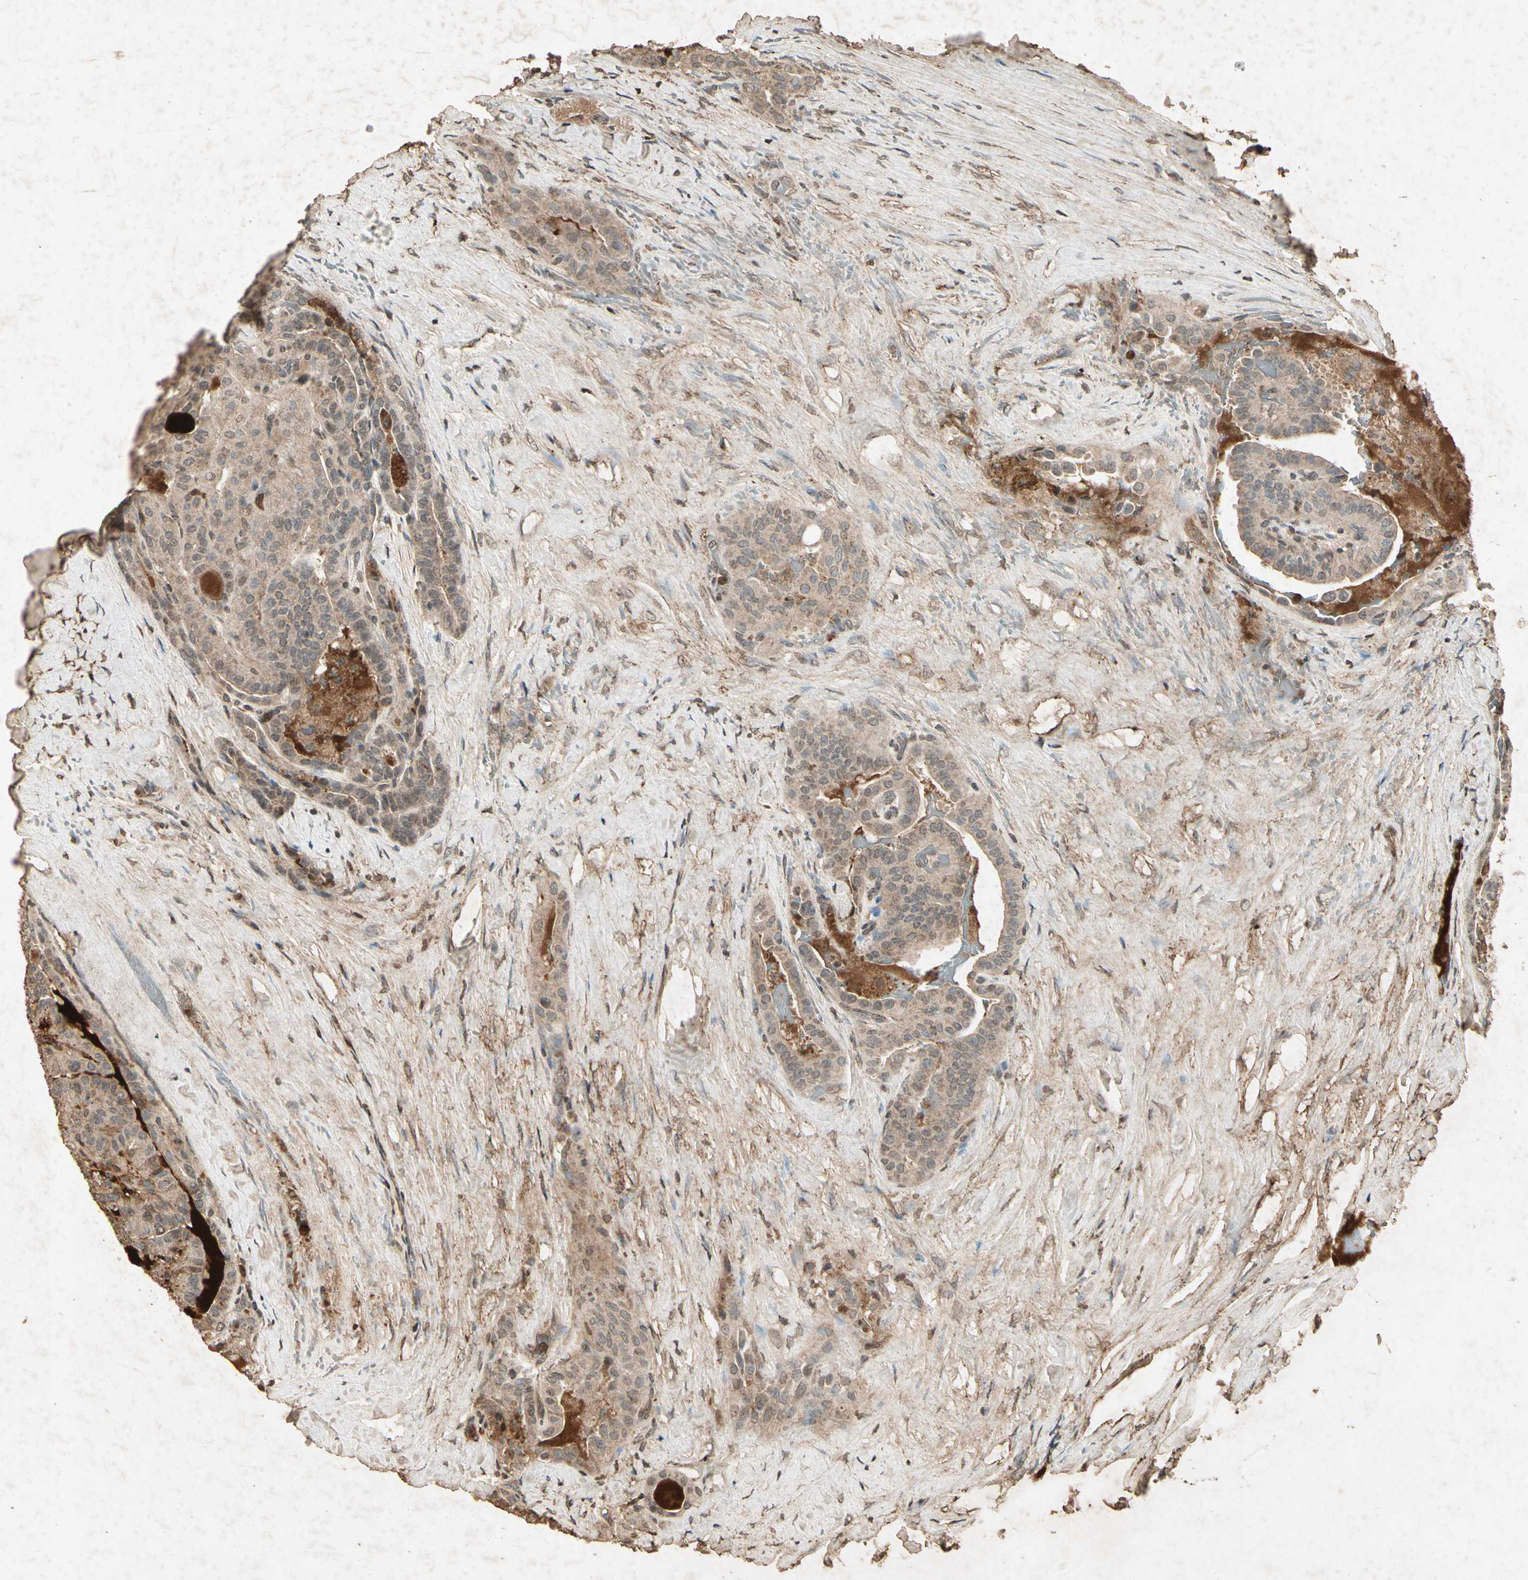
{"staining": {"intensity": "moderate", "quantity": ">75%", "location": "cytoplasmic/membranous"}, "tissue": "thyroid cancer", "cell_type": "Tumor cells", "image_type": "cancer", "snomed": [{"axis": "morphology", "description": "Papillary adenocarcinoma, NOS"}, {"axis": "topography", "description": "Thyroid gland"}], "caption": "The micrograph demonstrates a brown stain indicating the presence of a protein in the cytoplasmic/membranous of tumor cells in thyroid cancer. The staining was performed using DAB to visualize the protein expression in brown, while the nuclei were stained in blue with hematoxylin (Magnification: 20x).", "gene": "GC", "patient": {"sex": "male", "age": 77}}